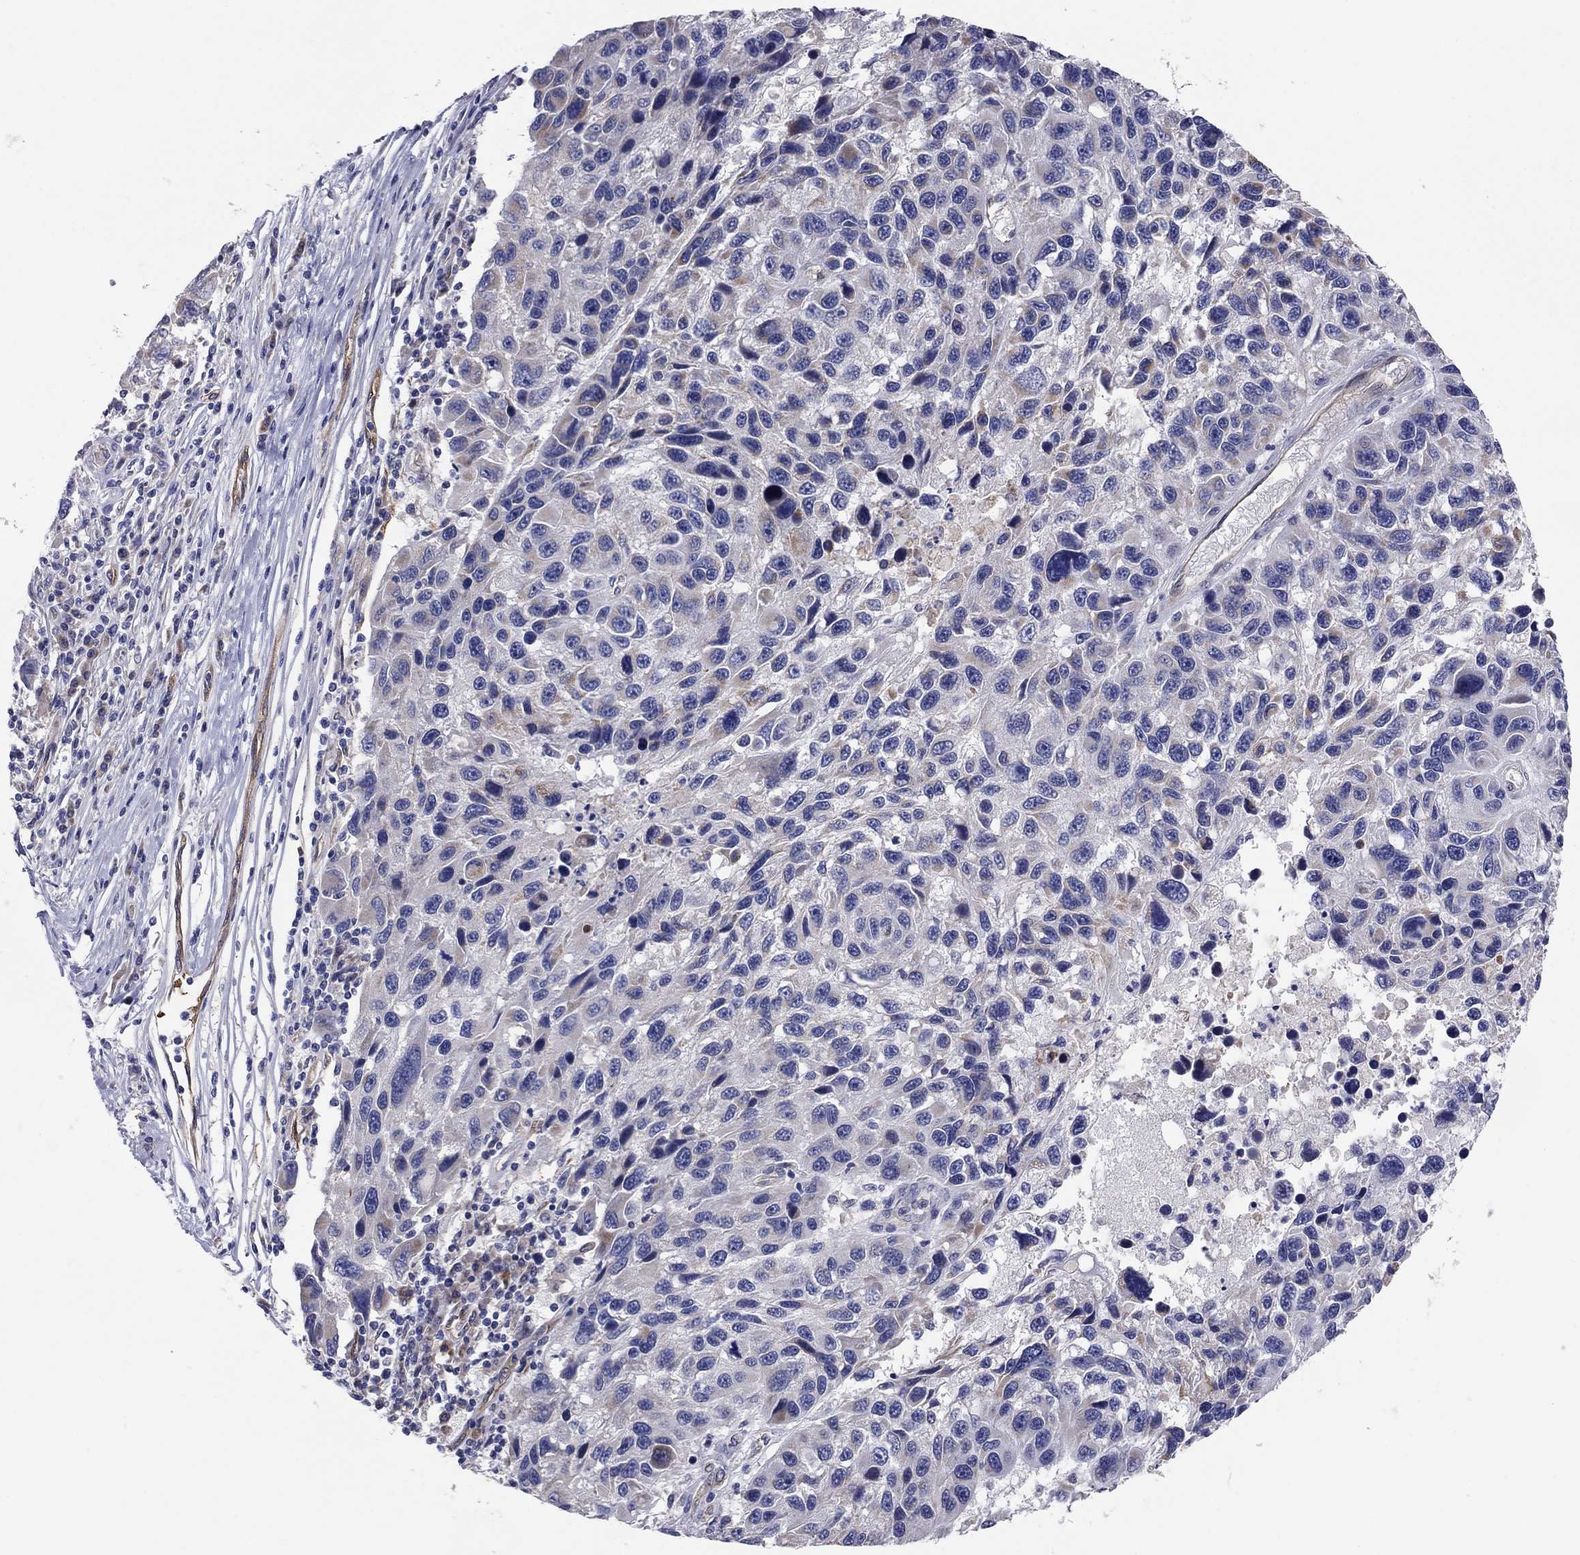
{"staining": {"intensity": "negative", "quantity": "none", "location": "none"}, "tissue": "melanoma", "cell_type": "Tumor cells", "image_type": "cancer", "snomed": [{"axis": "morphology", "description": "Malignant melanoma, NOS"}, {"axis": "topography", "description": "Skin"}], "caption": "Immunohistochemical staining of melanoma demonstrates no significant positivity in tumor cells.", "gene": "EMP2", "patient": {"sex": "male", "age": 53}}